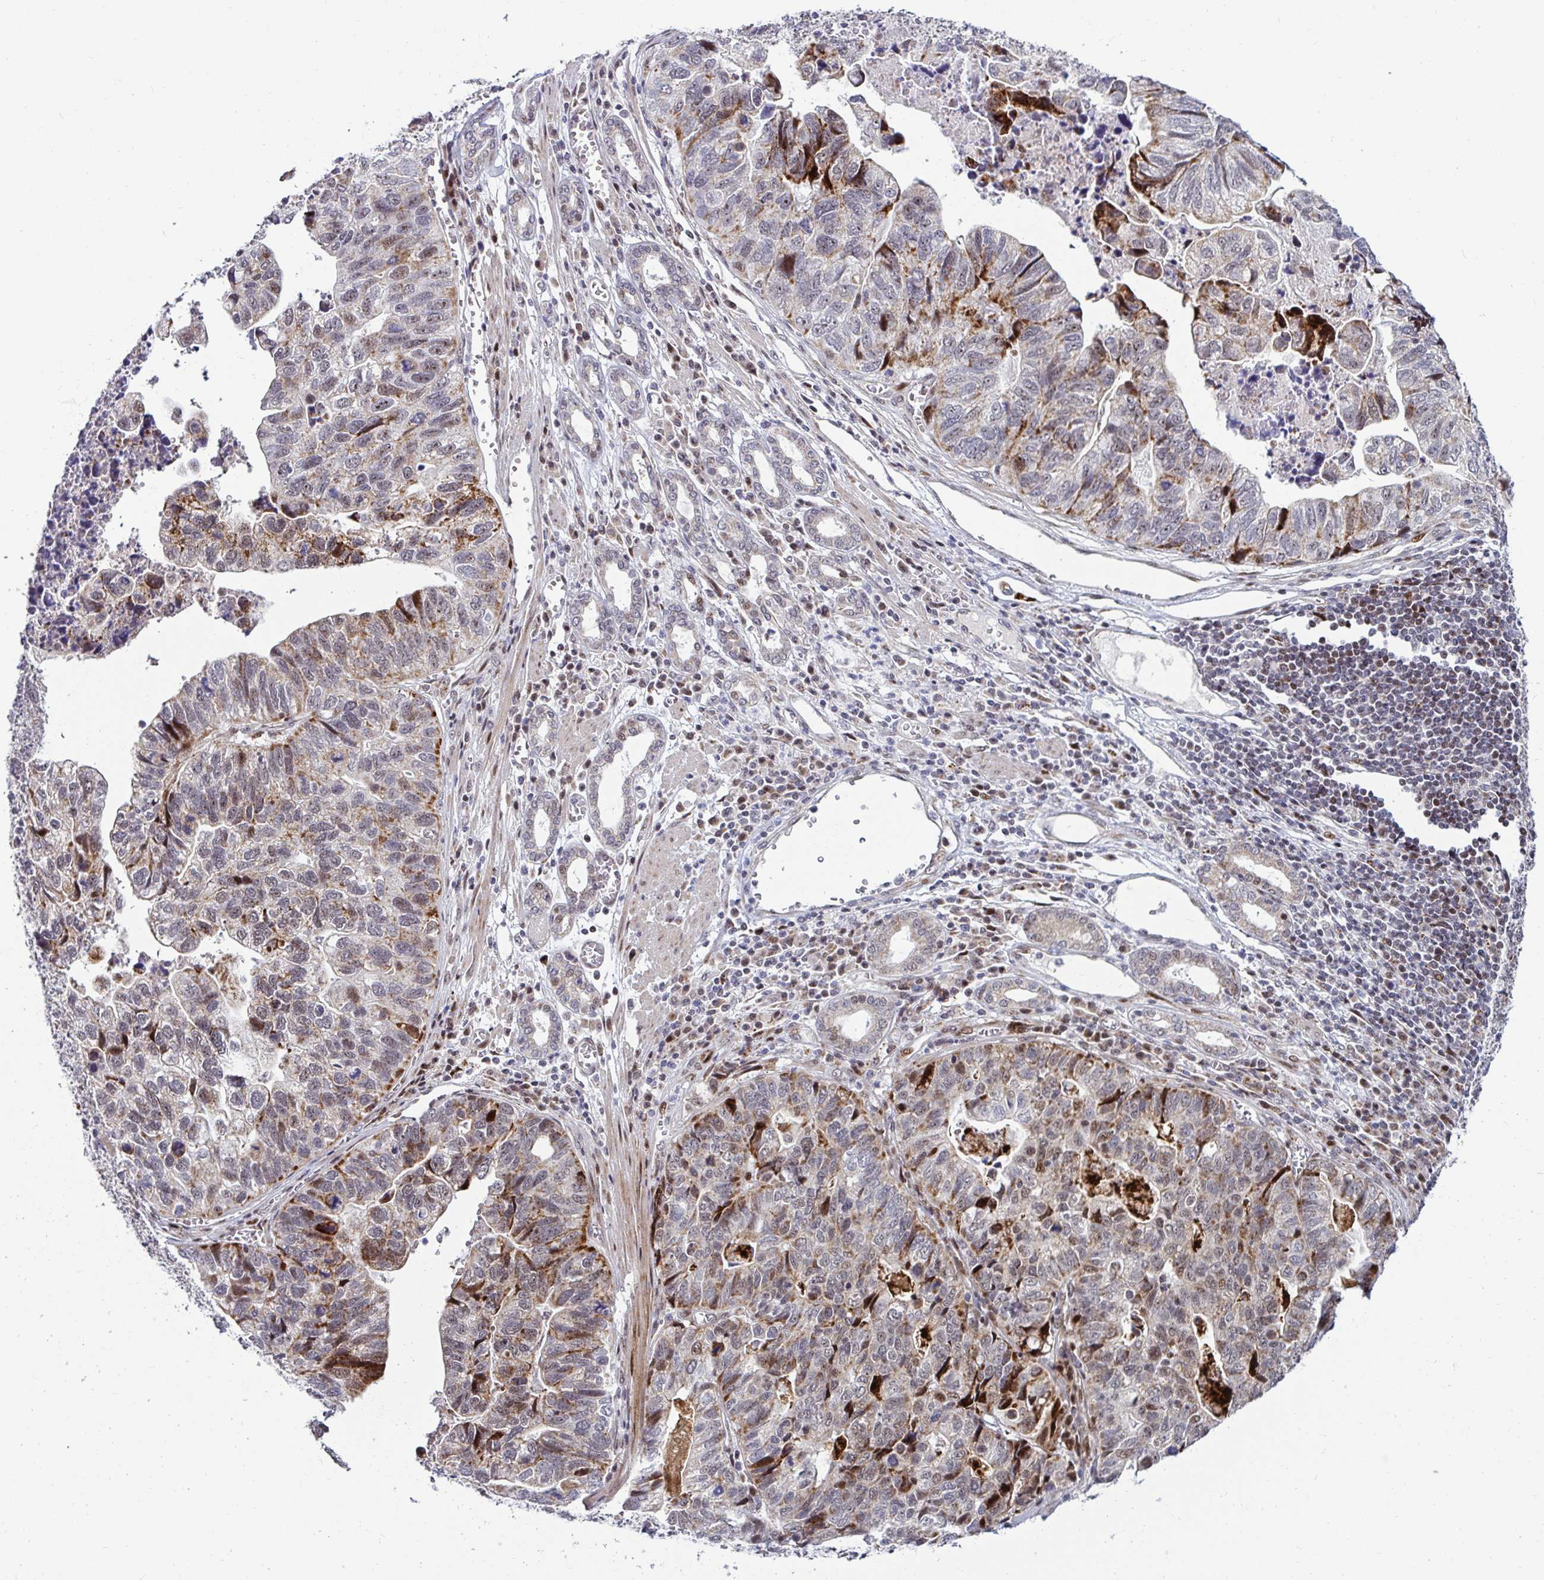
{"staining": {"intensity": "moderate", "quantity": ">75%", "location": "cytoplasmic/membranous,nuclear"}, "tissue": "stomach cancer", "cell_type": "Tumor cells", "image_type": "cancer", "snomed": [{"axis": "morphology", "description": "Adenocarcinoma, NOS"}, {"axis": "topography", "description": "Stomach, upper"}], "caption": "A photomicrograph of stomach cancer stained for a protein demonstrates moderate cytoplasmic/membranous and nuclear brown staining in tumor cells.", "gene": "DZIP1", "patient": {"sex": "female", "age": 67}}